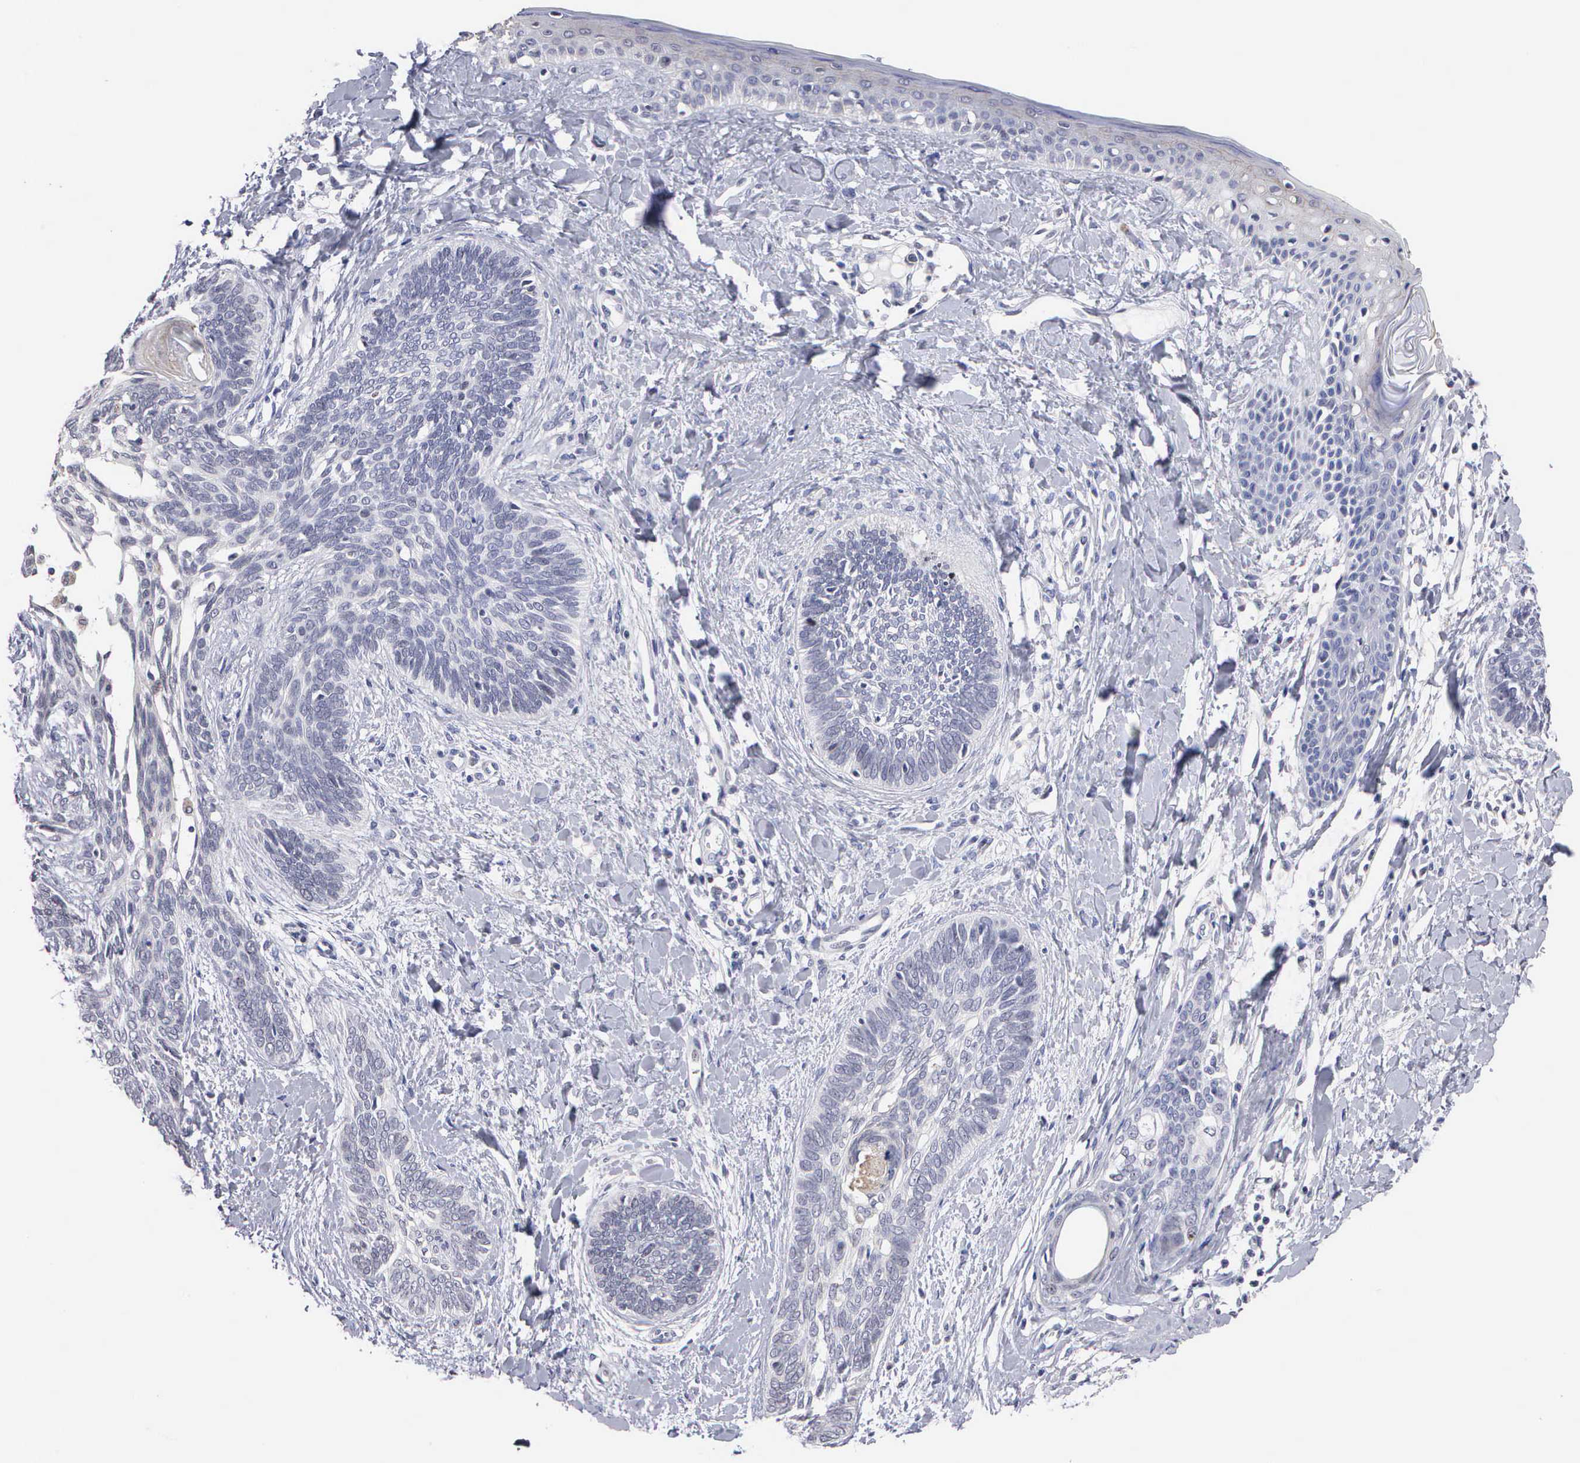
{"staining": {"intensity": "negative", "quantity": "none", "location": "none"}, "tissue": "skin cancer", "cell_type": "Tumor cells", "image_type": "cancer", "snomed": [{"axis": "morphology", "description": "Basal cell carcinoma"}, {"axis": "topography", "description": "Skin"}], "caption": "Immunohistochemical staining of human skin basal cell carcinoma exhibits no significant positivity in tumor cells.", "gene": "KDM6A", "patient": {"sex": "female", "age": 81}}